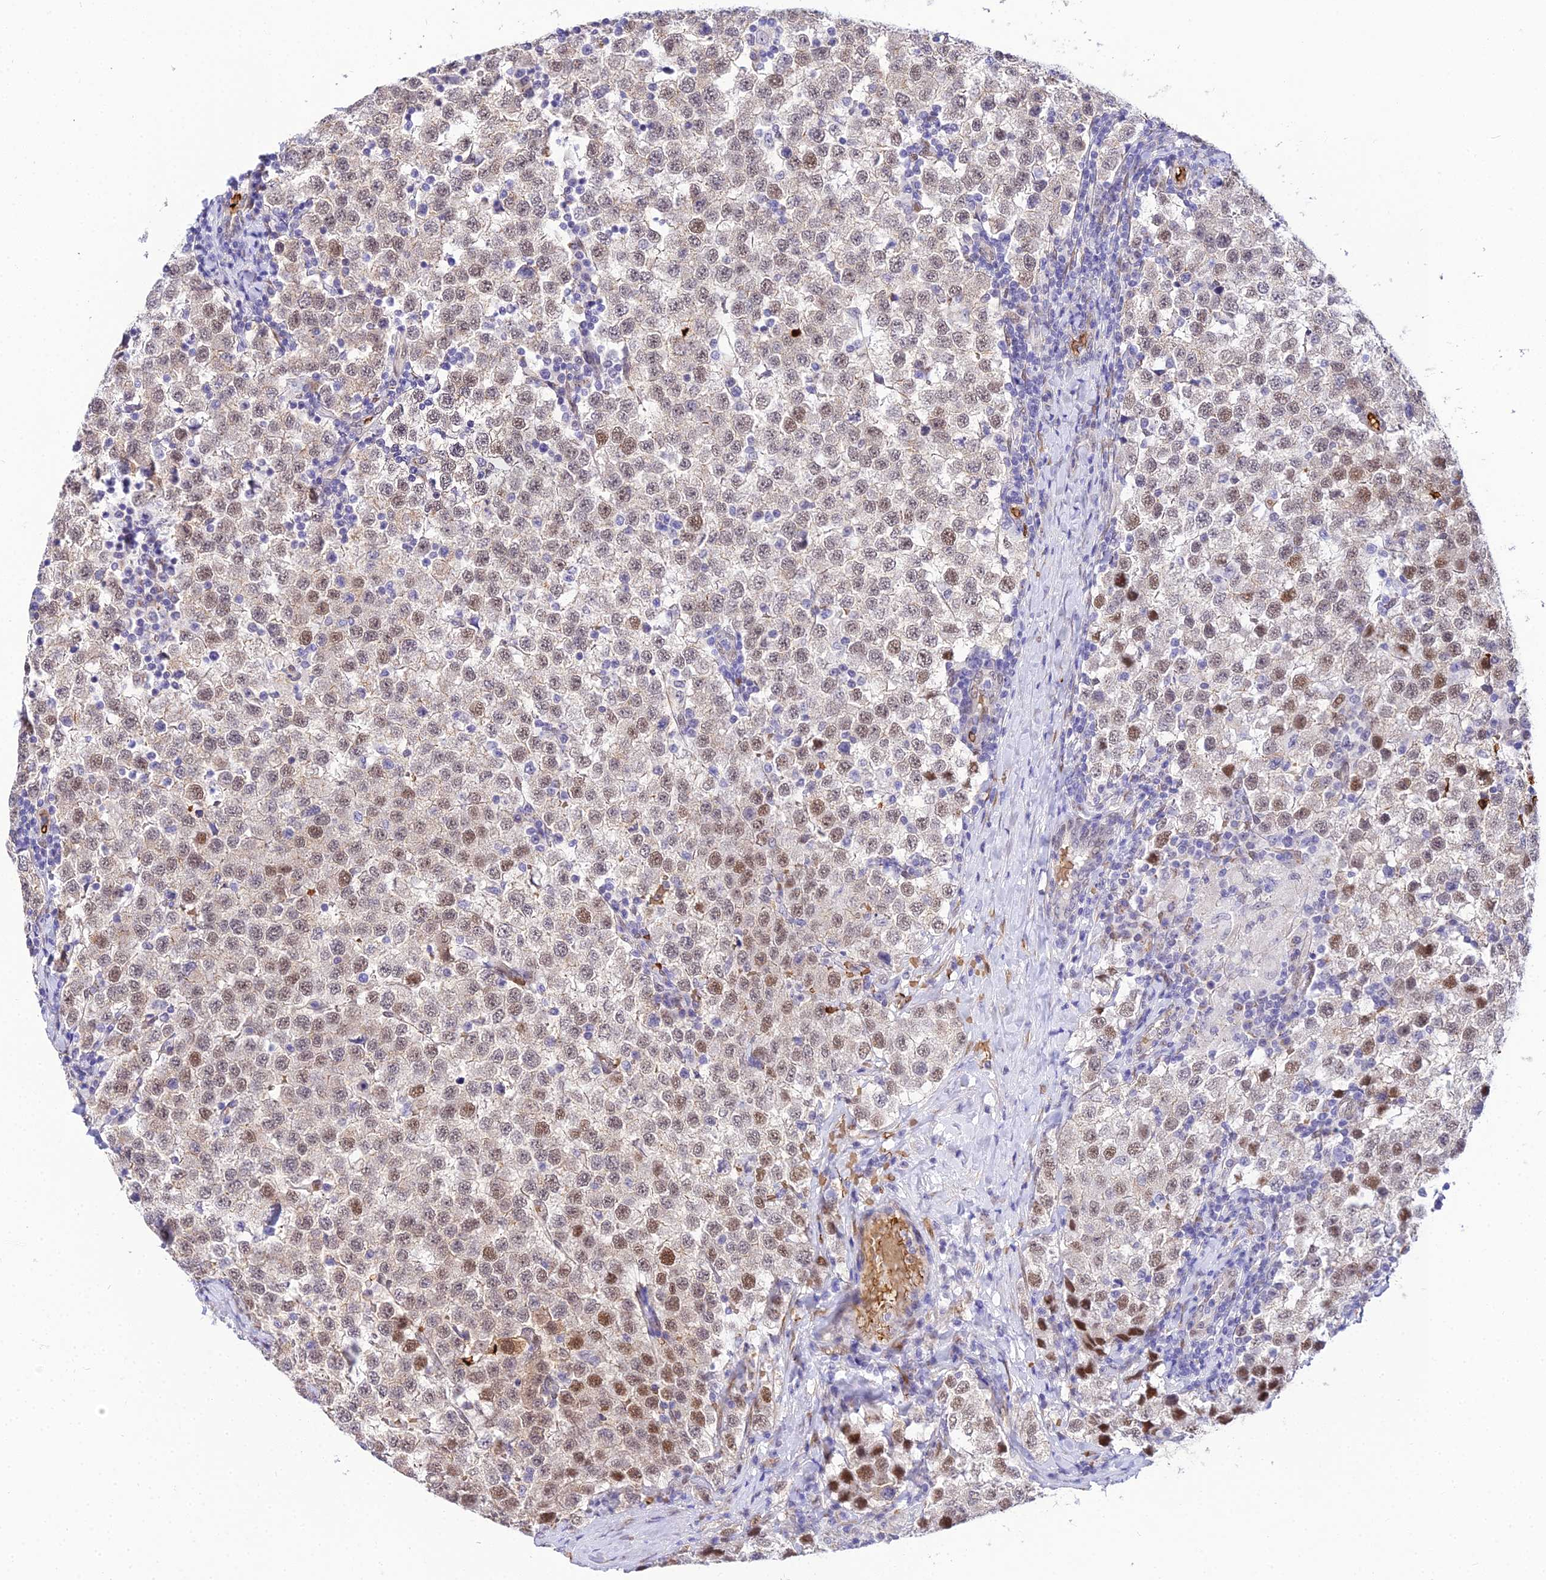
{"staining": {"intensity": "moderate", "quantity": "<25%", "location": "nuclear"}, "tissue": "testis cancer", "cell_type": "Tumor cells", "image_type": "cancer", "snomed": [{"axis": "morphology", "description": "Seminoma, NOS"}, {"axis": "topography", "description": "Testis"}], "caption": "A brown stain labels moderate nuclear expression of a protein in seminoma (testis) tumor cells. (Stains: DAB in brown, nuclei in blue, Microscopy: brightfield microscopy at high magnification).", "gene": "BCL9", "patient": {"sex": "male", "age": 34}}